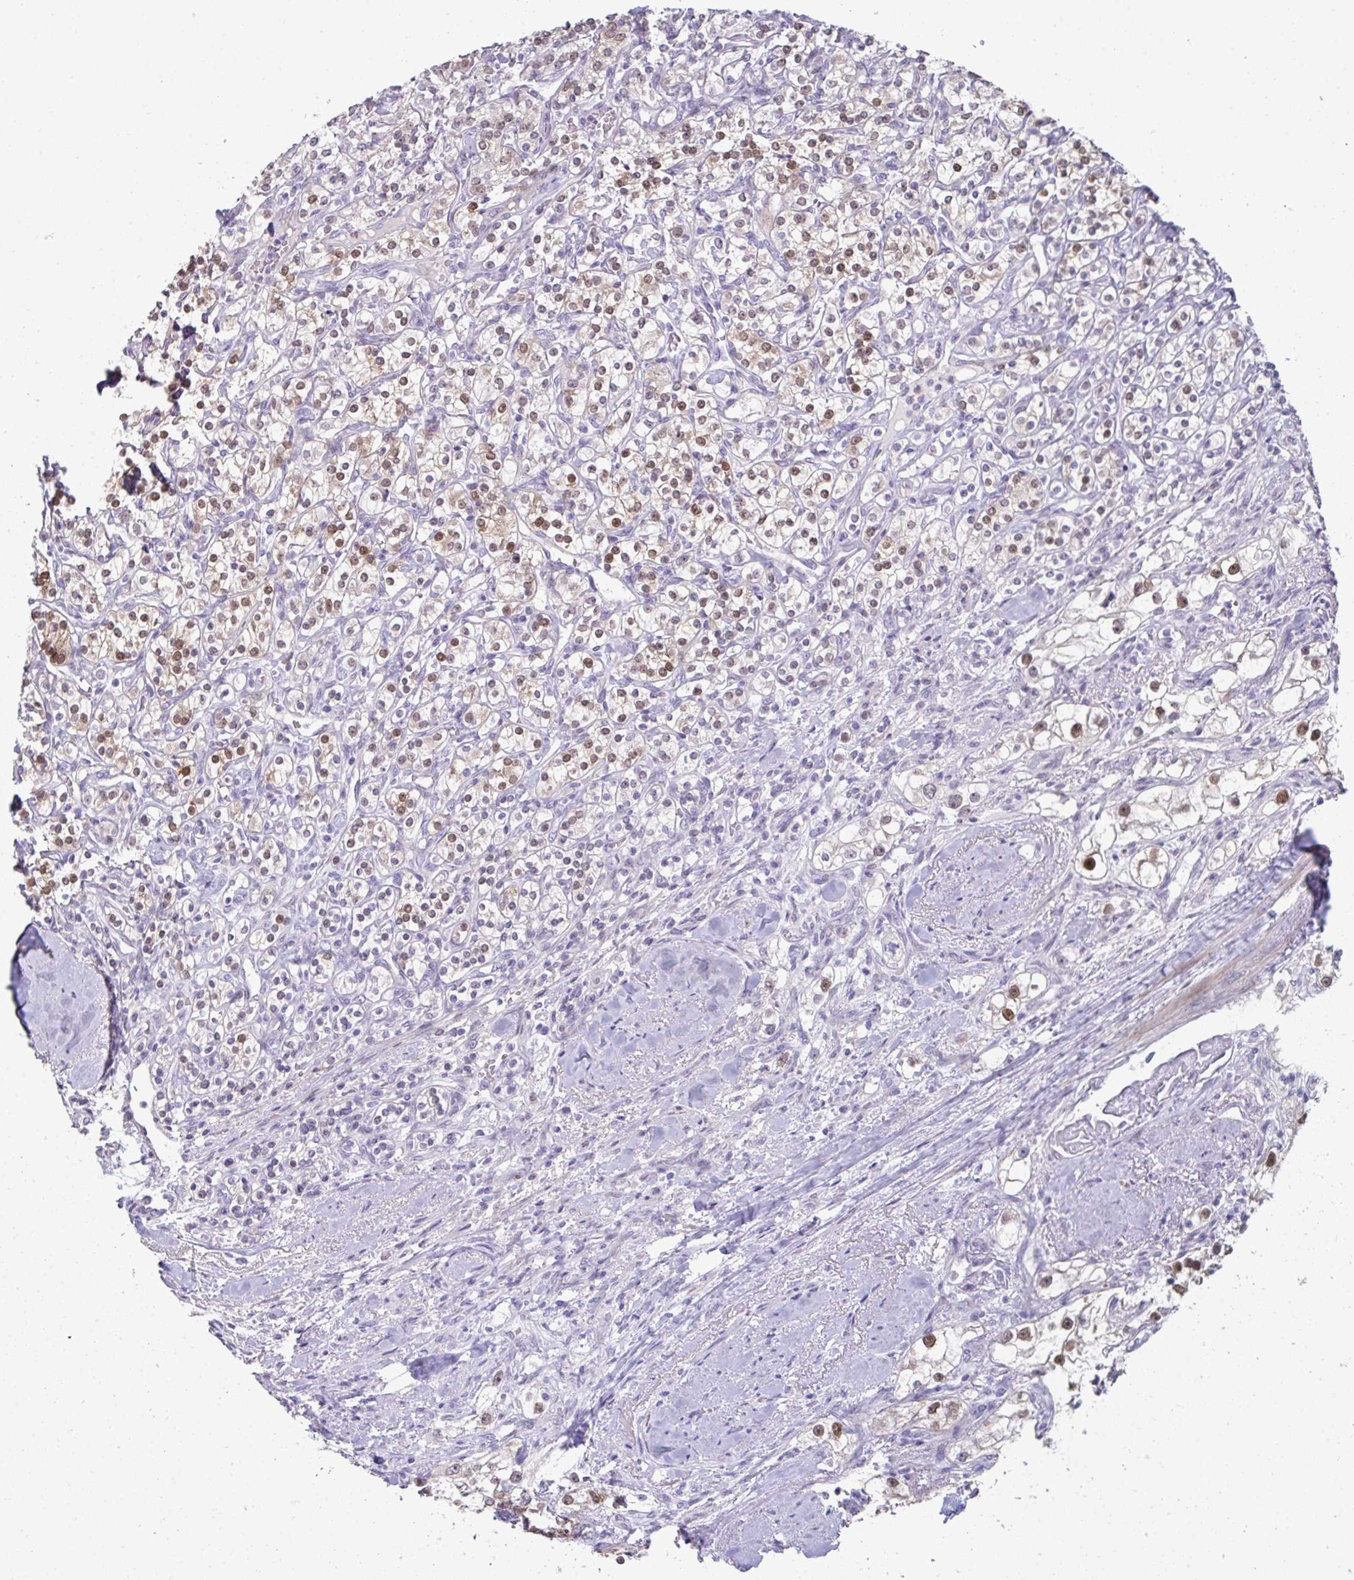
{"staining": {"intensity": "weak", "quantity": "25%-75%", "location": "cytoplasmic/membranous,nuclear"}, "tissue": "renal cancer", "cell_type": "Tumor cells", "image_type": "cancer", "snomed": [{"axis": "morphology", "description": "Adenocarcinoma, NOS"}, {"axis": "topography", "description": "Kidney"}], "caption": "Renal cancer (adenocarcinoma) was stained to show a protein in brown. There is low levels of weak cytoplasmic/membranous and nuclear staining in approximately 25%-75% of tumor cells.", "gene": "A1CF", "patient": {"sex": "male", "age": 77}}